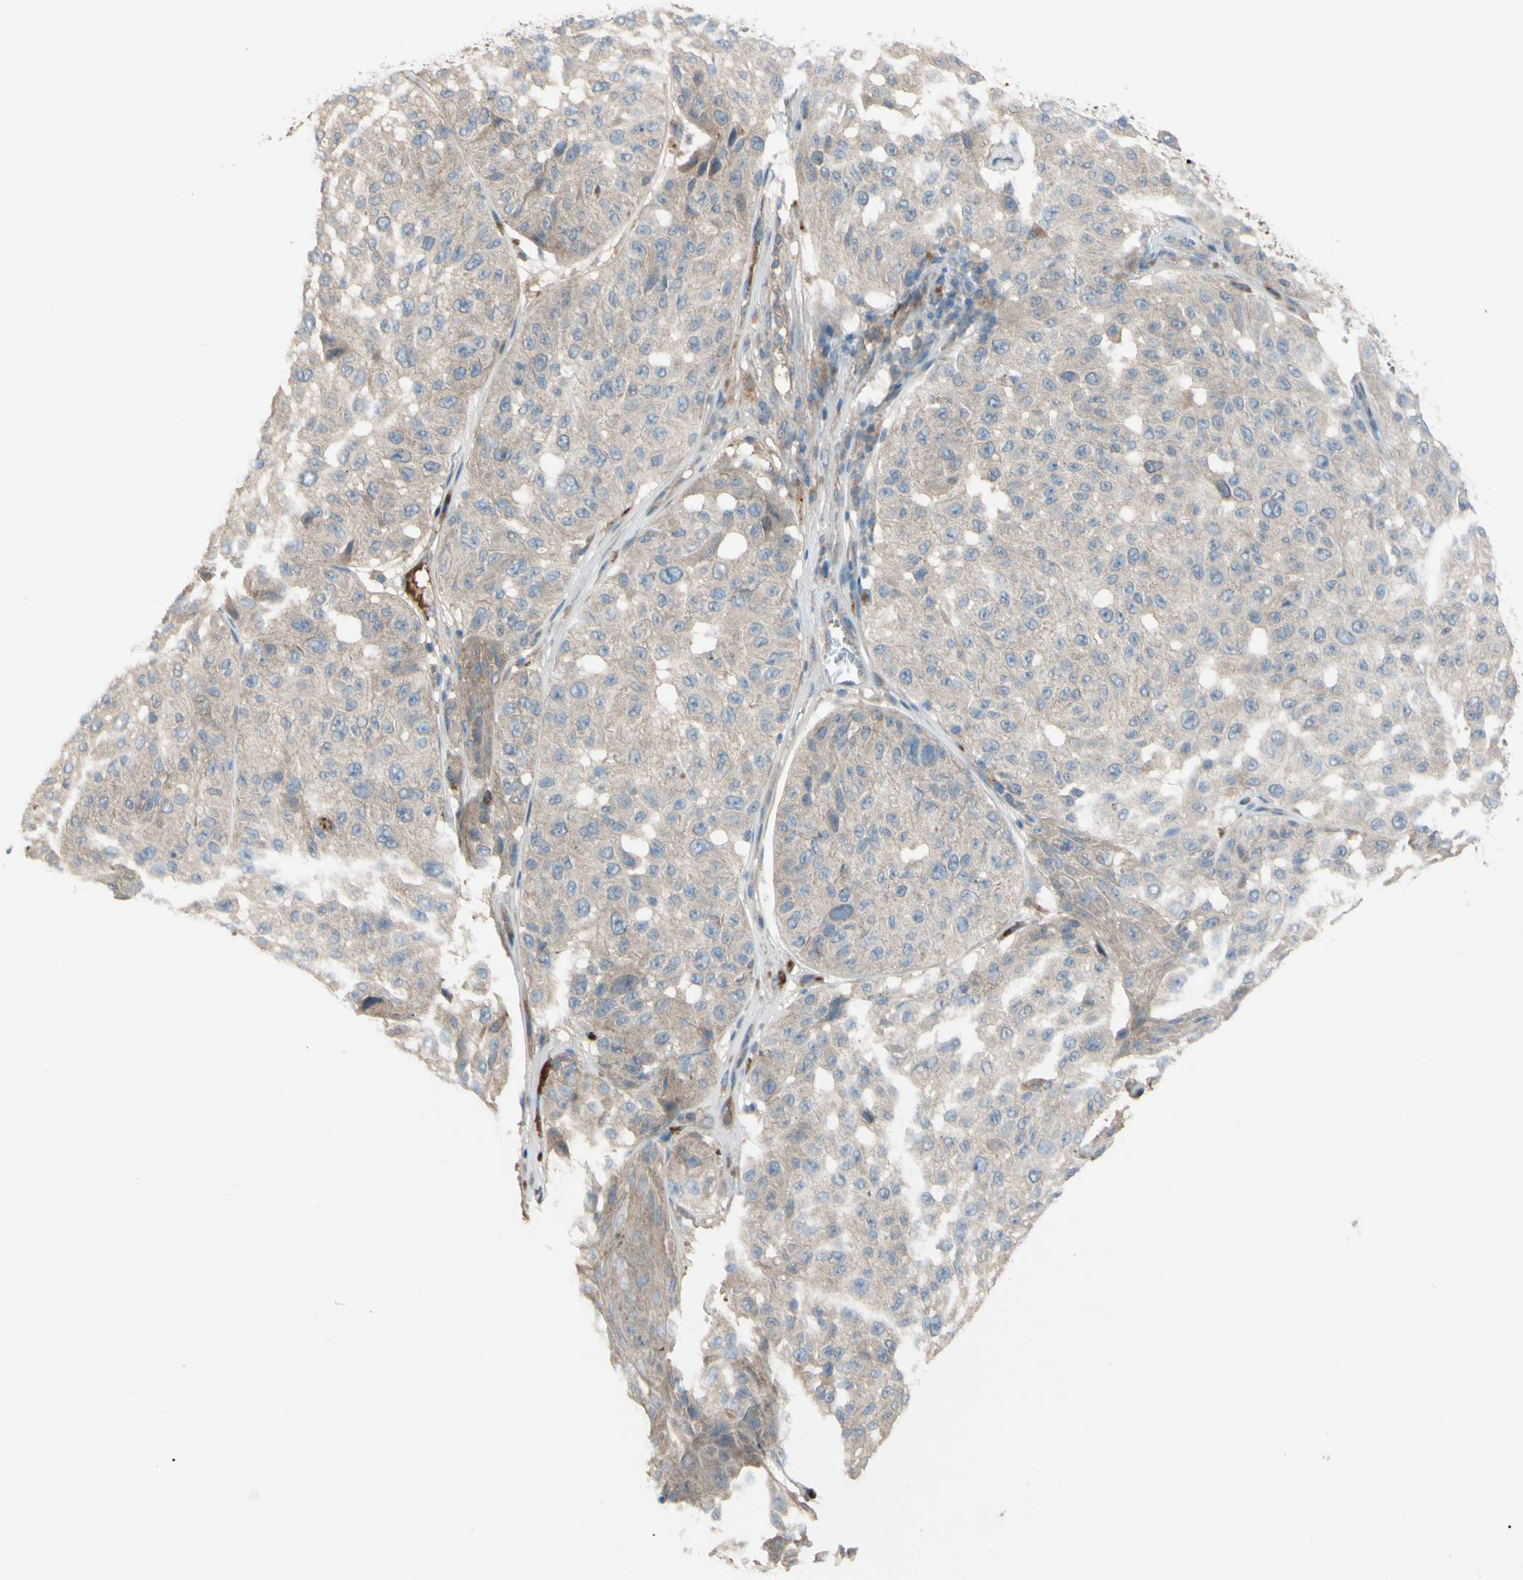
{"staining": {"intensity": "moderate", "quantity": "<25%", "location": "cytoplasmic/membranous"}, "tissue": "melanoma", "cell_type": "Tumor cells", "image_type": "cancer", "snomed": [{"axis": "morphology", "description": "Malignant melanoma, NOS"}, {"axis": "topography", "description": "Skin"}], "caption": "High-magnification brightfield microscopy of malignant melanoma stained with DAB (3,3'-diaminobenzidine) (brown) and counterstained with hematoxylin (blue). tumor cells exhibit moderate cytoplasmic/membranous expression is present in approximately<25% of cells.", "gene": "AFP", "patient": {"sex": "female", "age": 46}}